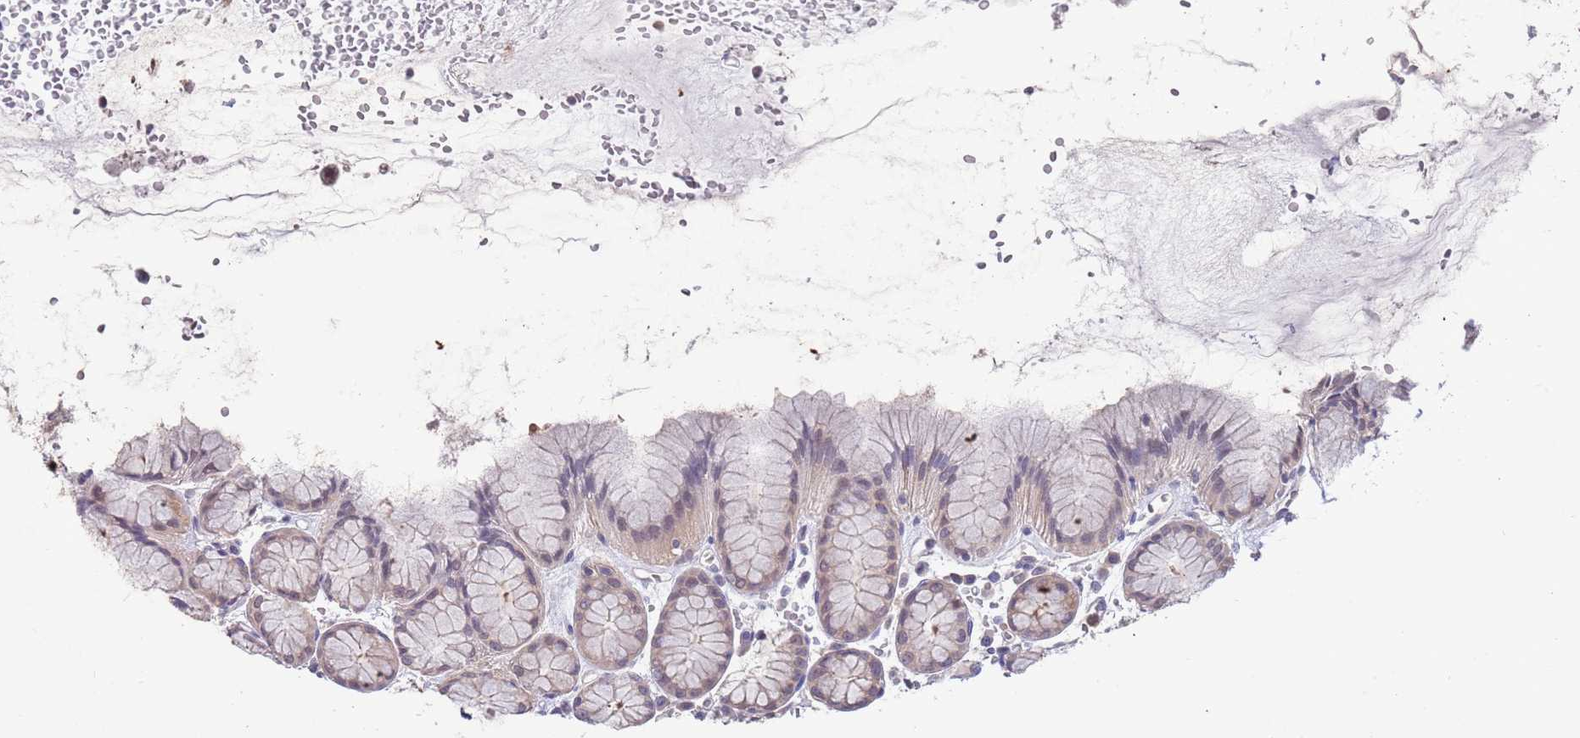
{"staining": {"intensity": "weak", "quantity": "<25%", "location": "cytoplasmic/membranous"}, "tissue": "stomach", "cell_type": "Glandular cells", "image_type": "normal", "snomed": [{"axis": "morphology", "description": "Normal tissue, NOS"}, {"axis": "topography", "description": "Stomach, upper"}], "caption": "Normal stomach was stained to show a protein in brown. There is no significant expression in glandular cells. (DAB (3,3'-diaminobenzidine) immunohistochemistry visualized using brightfield microscopy, high magnification).", "gene": "AP5S1", "patient": {"sex": "male", "age": 47}}